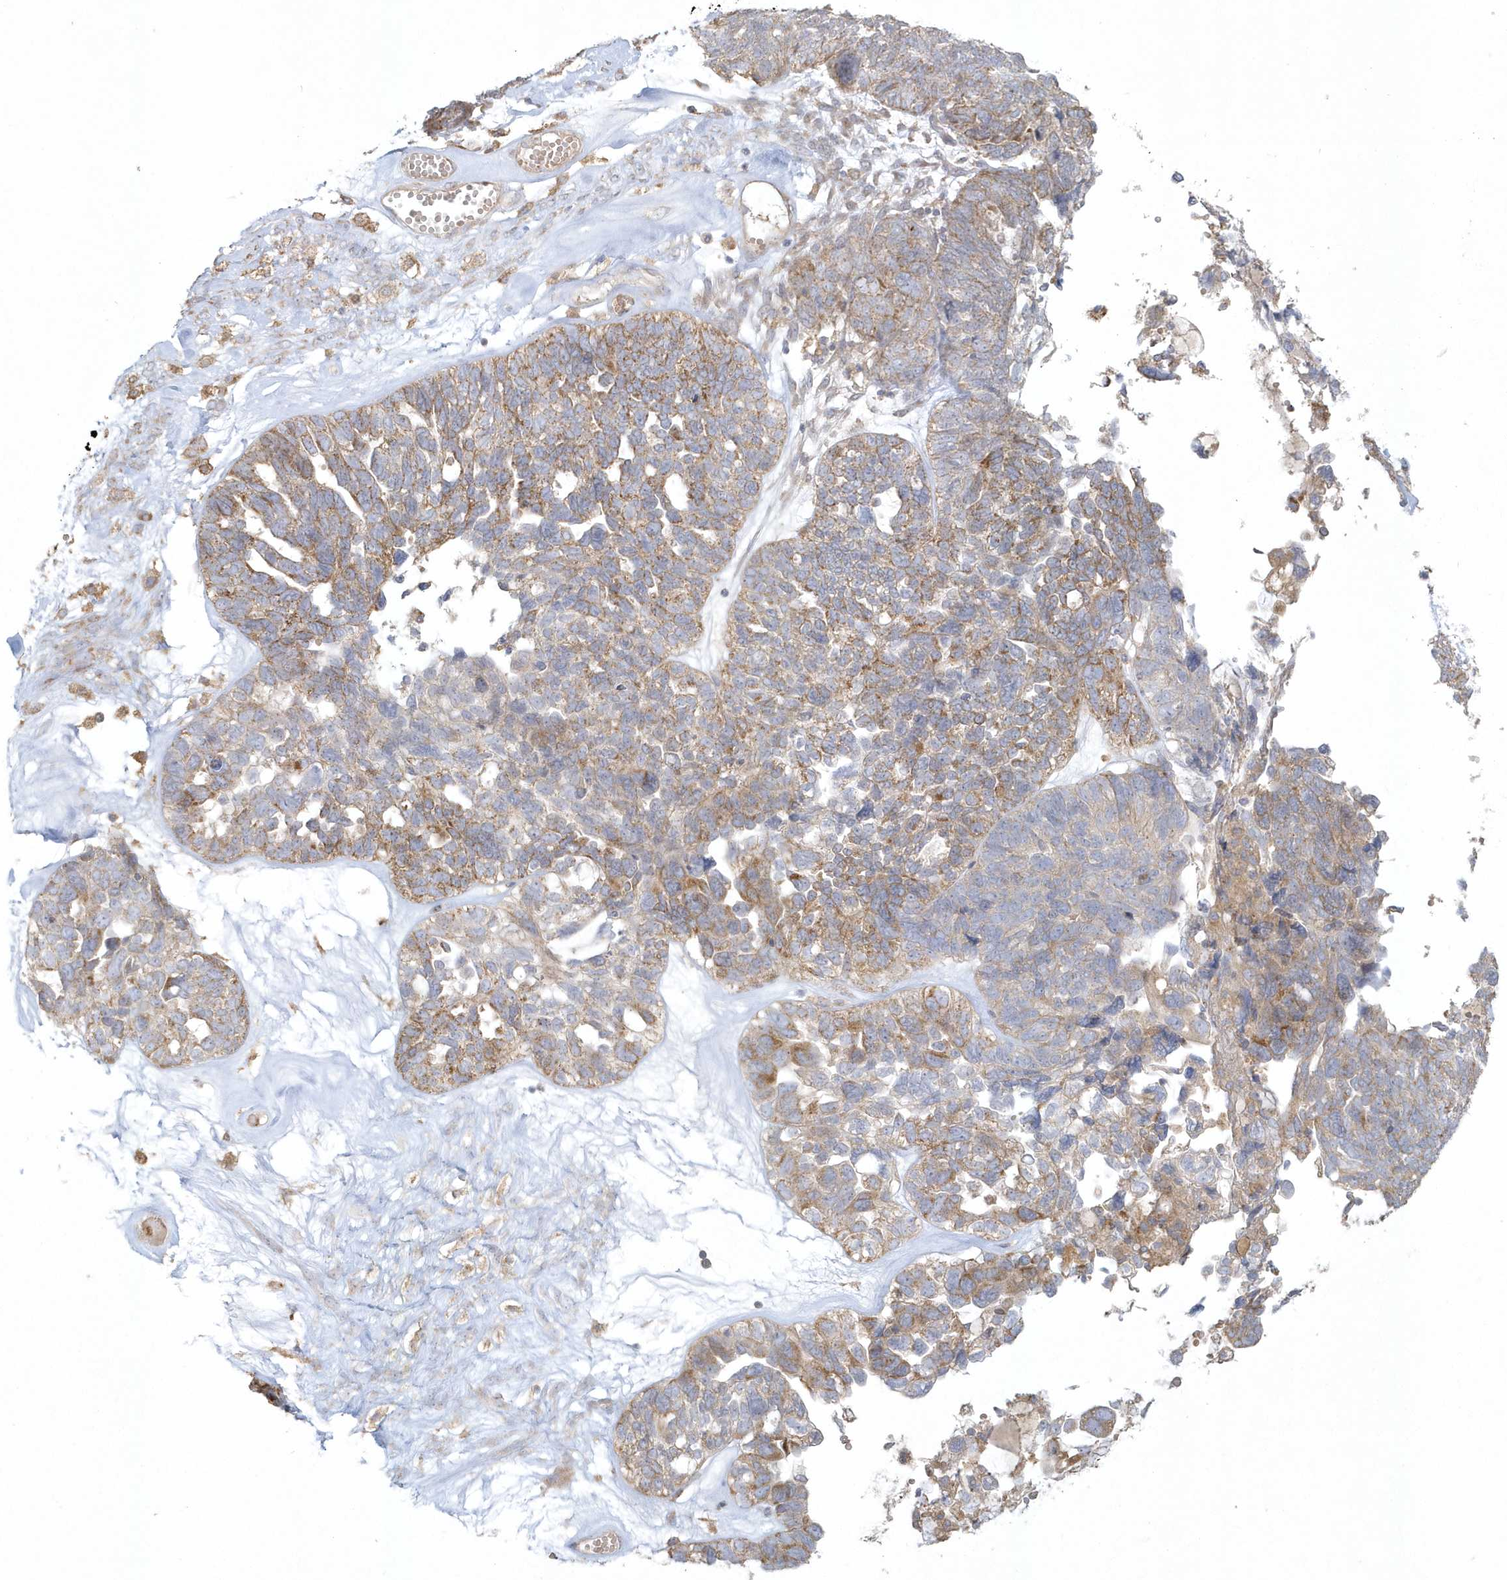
{"staining": {"intensity": "moderate", "quantity": "25%-75%", "location": "cytoplasmic/membranous"}, "tissue": "ovarian cancer", "cell_type": "Tumor cells", "image_type": "cancer", "snomed": [{"axis": "morphology", "description": "Cystadenocarcinoma, serous, NOS"}, {"axis": "topography", "description": "Ovary"}], "caption": "The micrograph shows a brown stain indicating the presence of a protein in the cytoplasmic/membranous of tumor cells in ovarian serous cystadenocarcinoma.", "gene": "BLTP3A", "patient": {"sex": "female", "age": 79}}